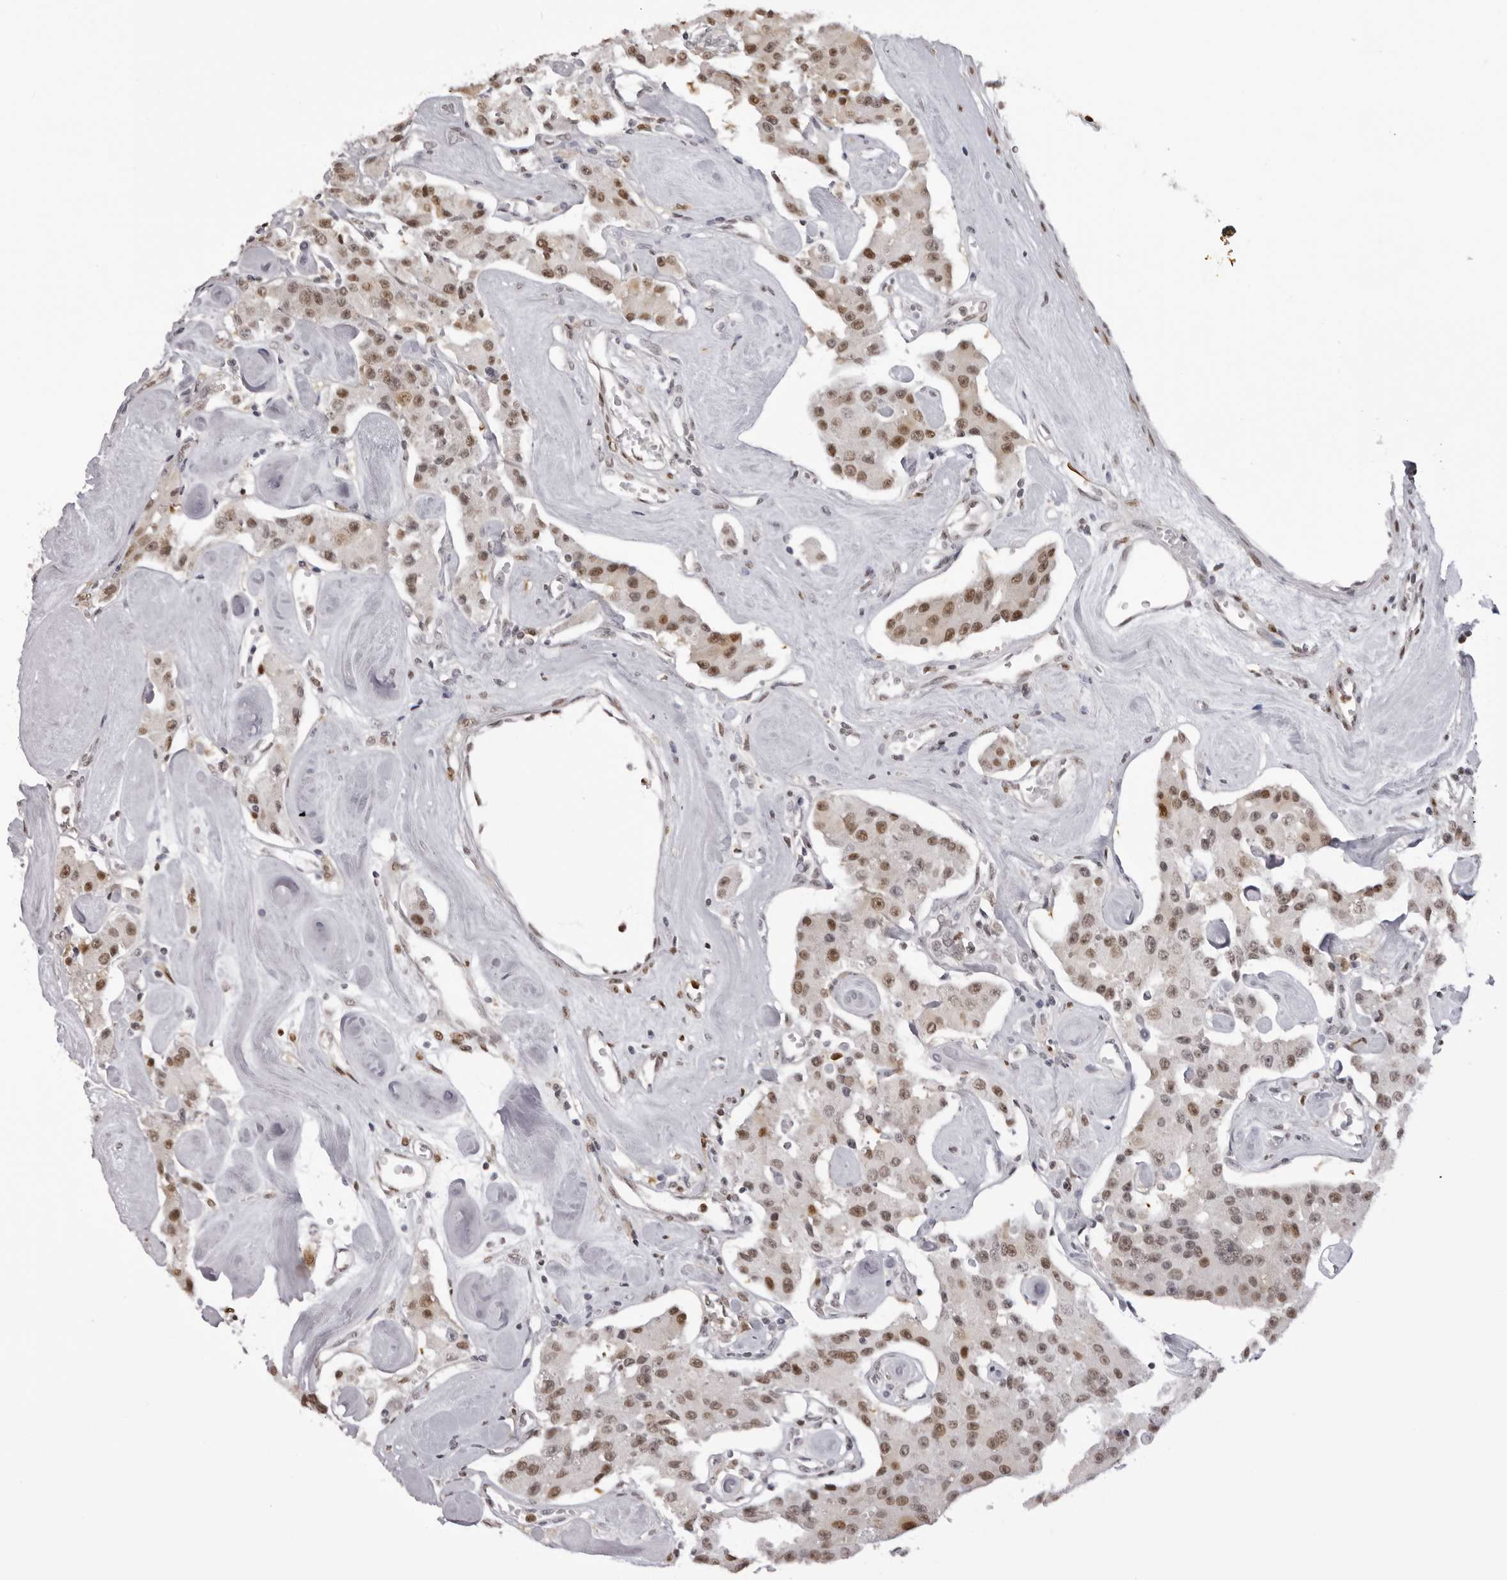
{"staining": {"intensity": "moderate", "quantity": ">75%", "location": "nuclear"}, "tissue": "carcinoid", "cell_type": "Tumor cells", "image_type": "cancer", "snomed": [{"axis": "morphology", "description": "Carcinoid, malignant, NOS"}, {"axis": "topography", "description": "Pancreas"}], "caption": "Immunohistochemistry histopathology image of neoplastic tissue: malignant carcinoid stained using IHC demonstrates medium levels of moderate protein expression localized specifically in the nuclear of tumor cells, appearing as a nuclear brown color.", "gene": "HSPA4", "patient": {"sex": "male", "age": 41}}